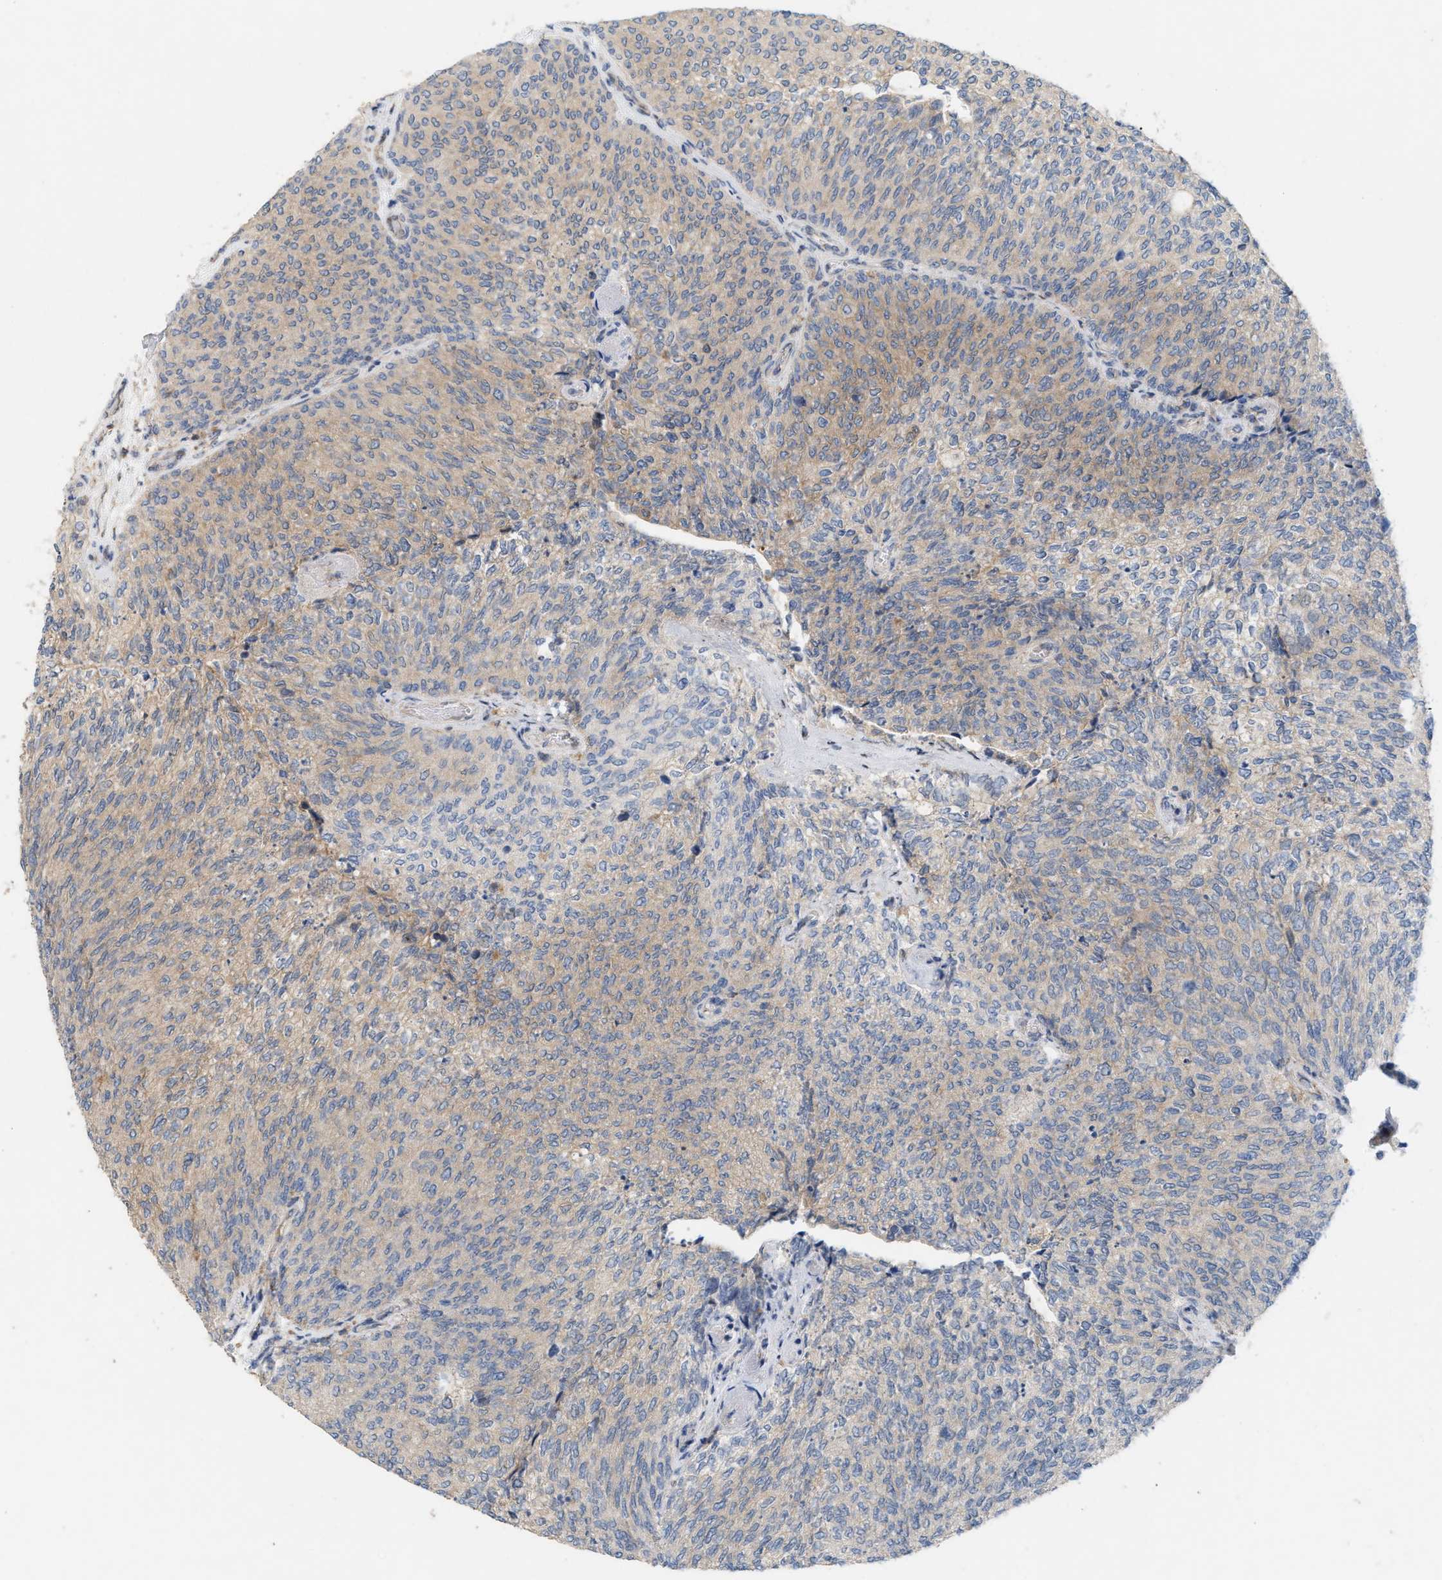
{"staining": {"intensity": "weak", "quantity": "25%-75%", "location": "cytoplasmic/membranous"}, "tissue": "urothelial cancer", "cell_type": "Tumor cells", "image_type": "cancer", "snomed": [{"axis": "morphology", "description": "Urothelial carcinoma, Low grade"}, {"axis": "topography", "description": "Urinary bladder"}], "caption": "Urothelial carcinoma (low-grade) stained with immunohistochemistry exhibits weak cytoplasmic/membranous expression in about 25%-75% of tumor cells.", "gene": "DBNL", "patient": {"sex": "female", "age": 79}}